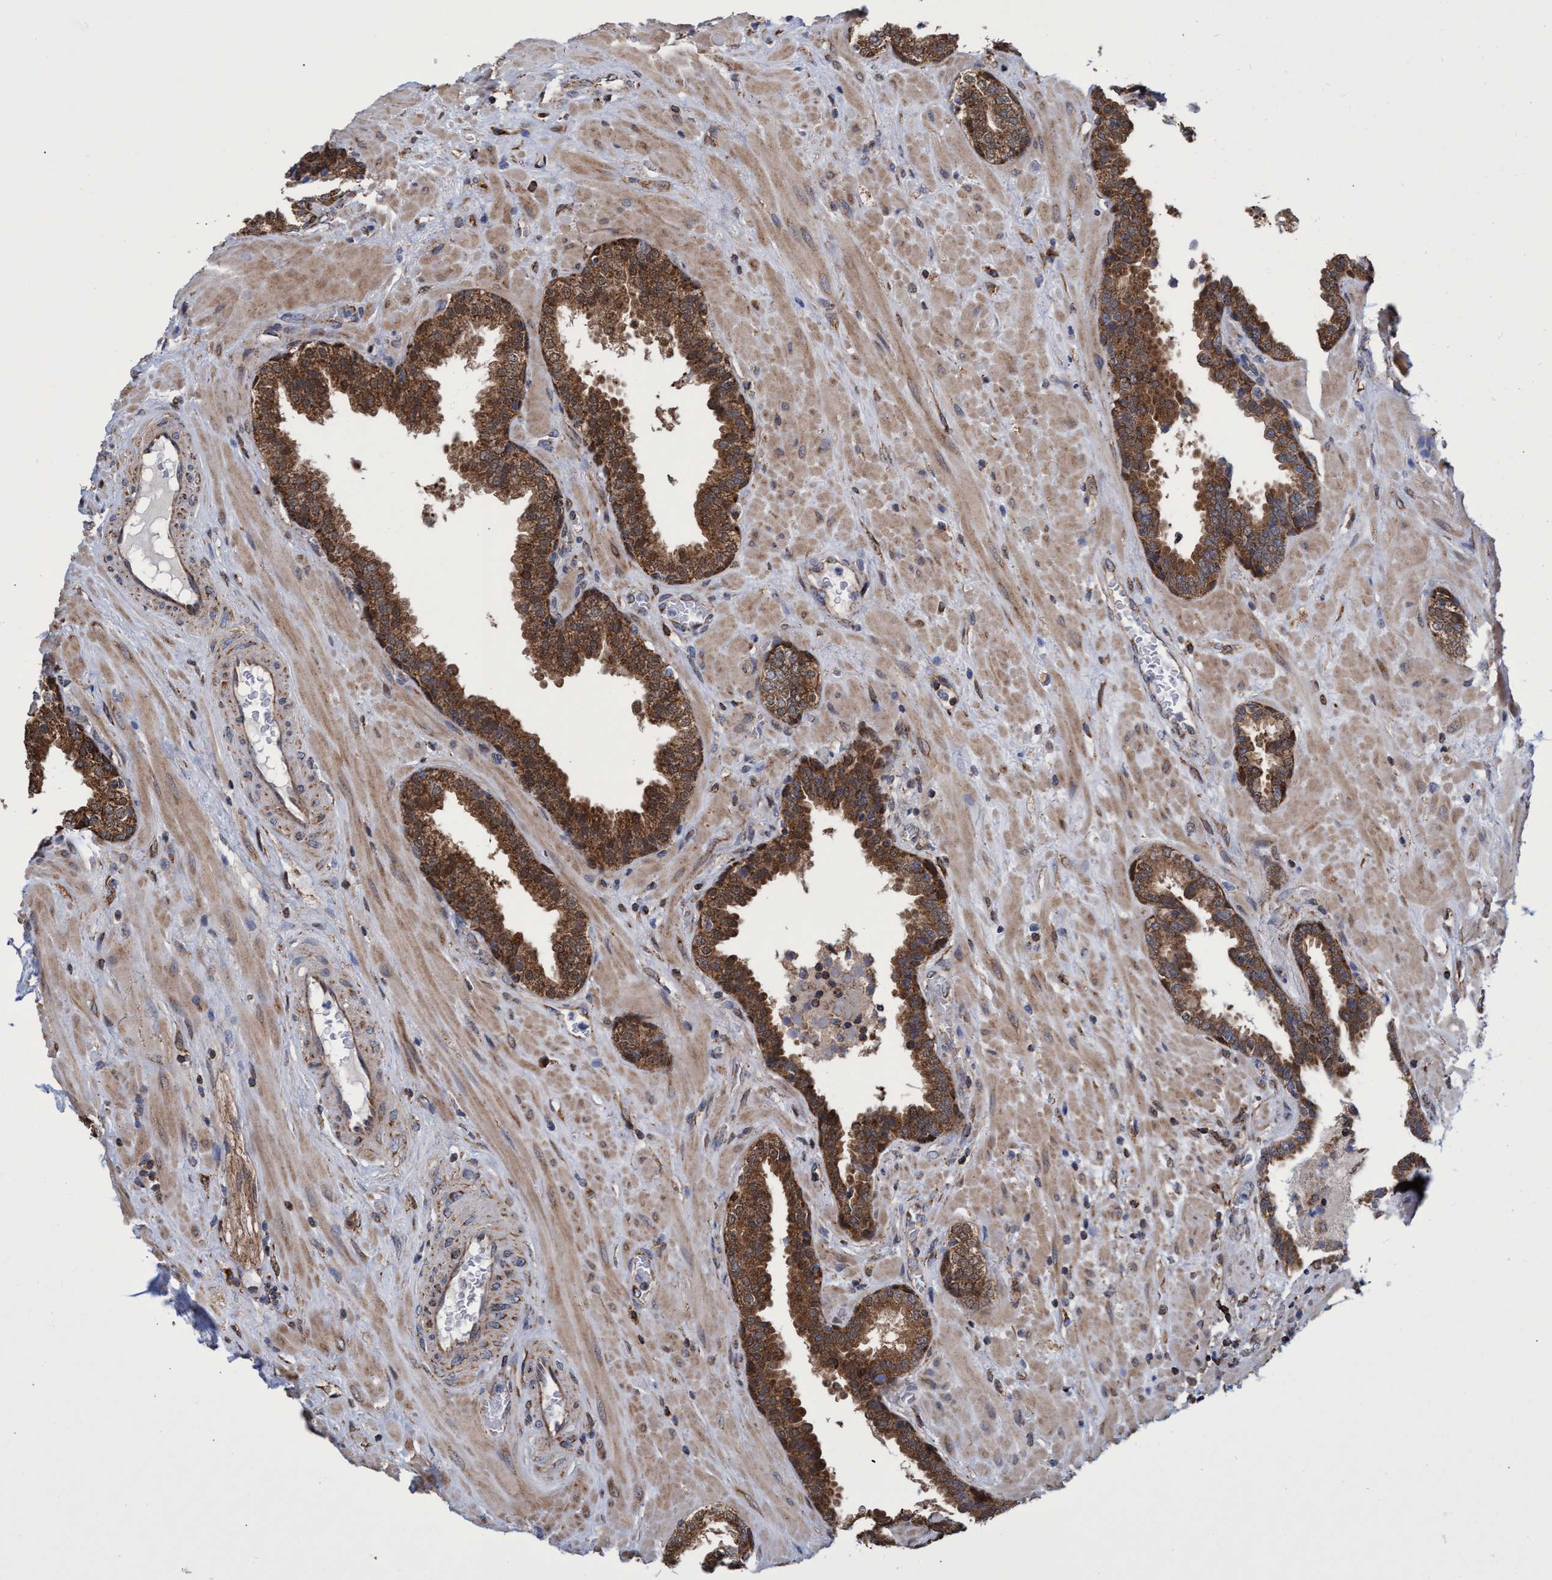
{"staining": {"intensity": "strong", "quantity": ">75%", "location": "cytoplasmic/membranous"}, "tissue": "prostate", "cell_type": "Glandular cells", "image_type": "normal", "snomed": [{"axis": "morphology", "description": "Normal tissue, NOS"}, {"axis": "topography", "description": "Prostate"}], "caption": "Immunohistochemistry photomicrograph of benign prostate stained for a protein (brown), which demonstrates high levels of strong cytoplasmic/membranous staining in approximately >75% of glandular cells.", "gene": "CRYZ", "patient": {"sex": "male", "age": 51}}